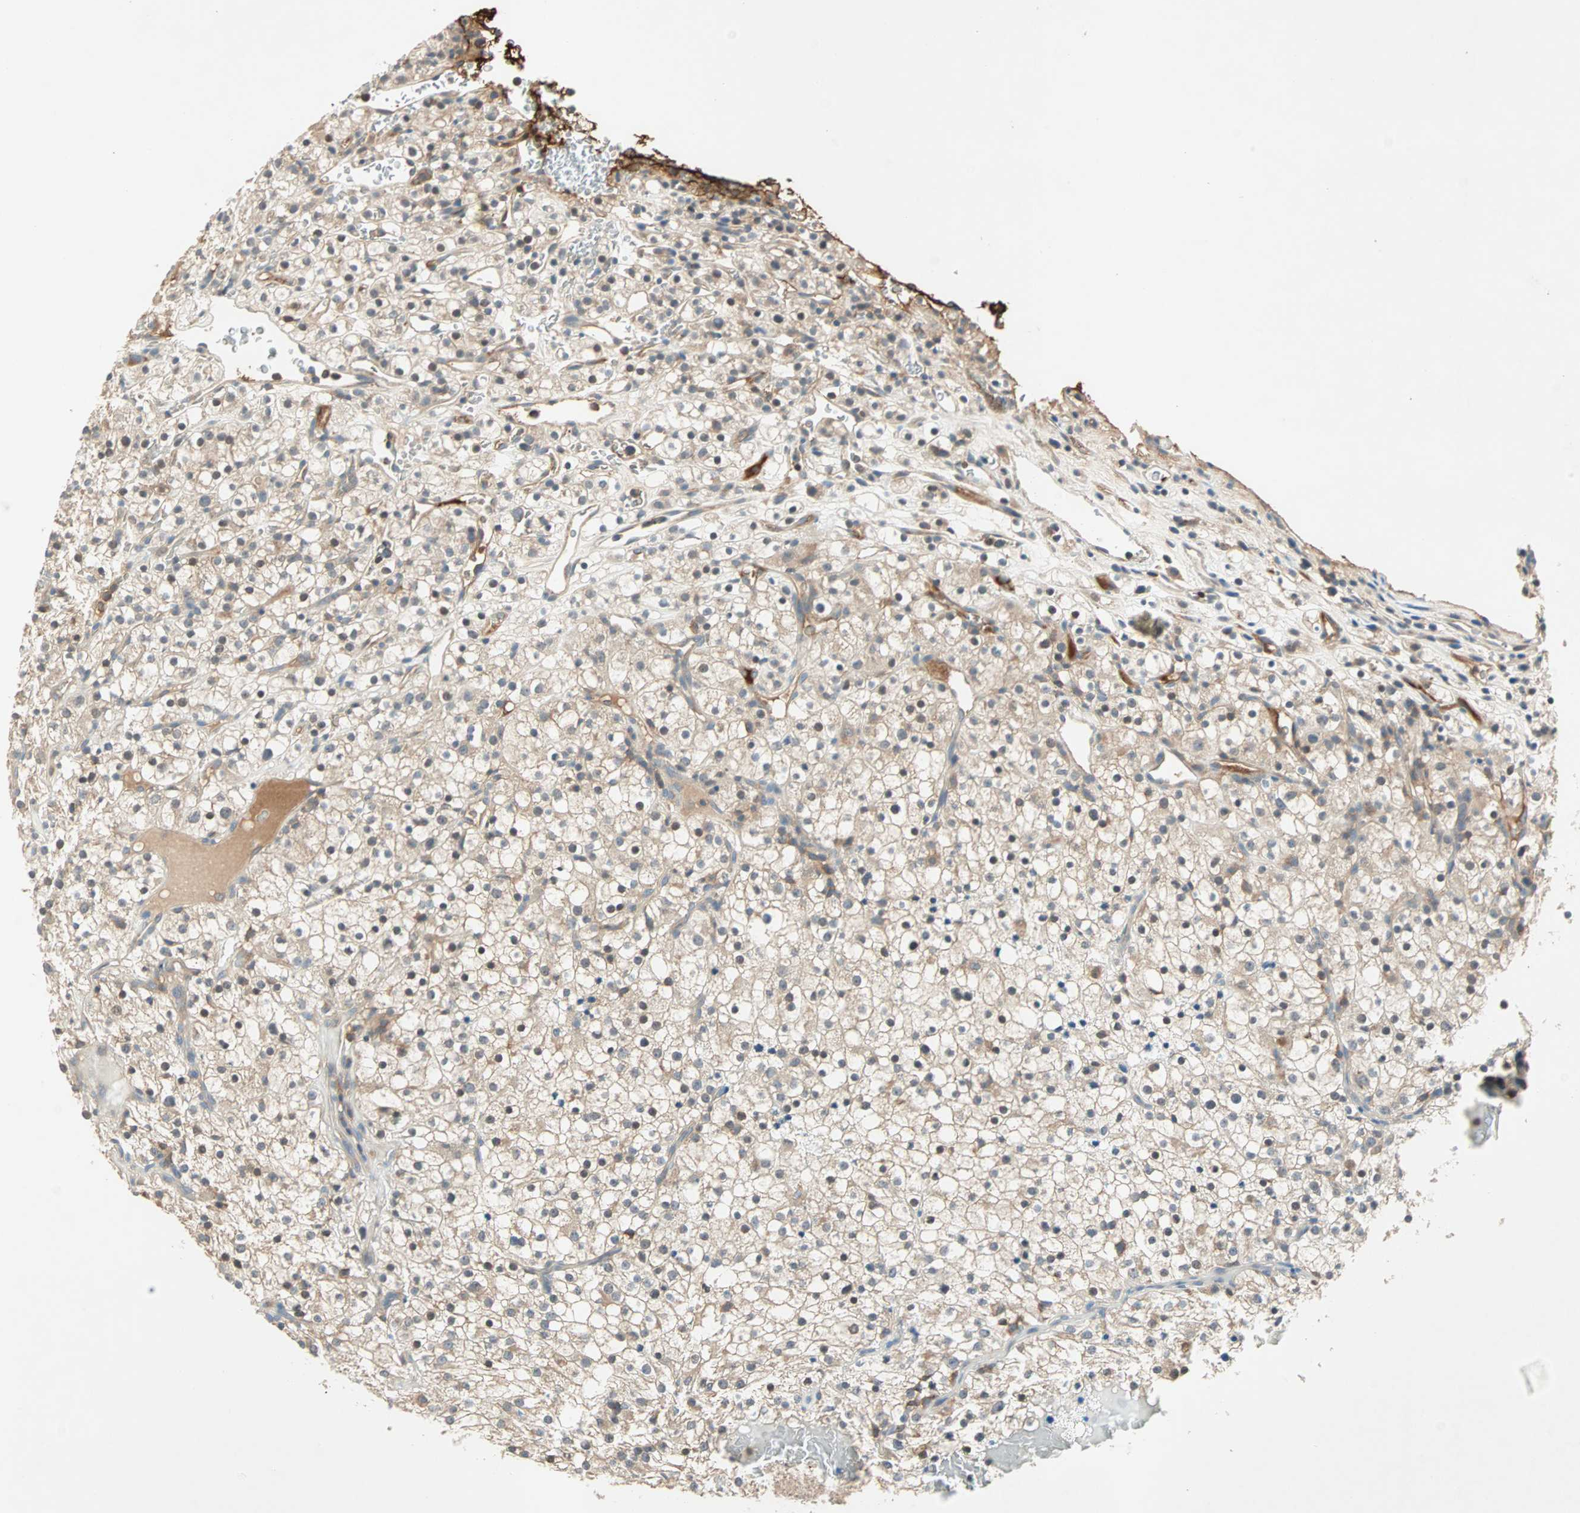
{"staining": {"intensity": "weak", "quantity": "25%-75%", "location": "cytoplasmic/membranous,nuclear"}, "tissue": "renal cancer", "cell_type": "Tumor cells", "image_type": "cancer", "snomed": [{"axis": "morphology", "description": "Normal tissue, NOS"}, {"axis": "morphology", "description": "Adenocarcinoma, NOS"}, {"axis": "topography", "description": "Kidney"}], "caption": "DAB immunohistochemical staining of human renal adenocarcinoma reveals weak cytoplasmic/membranous and nuclear protein expression in approximately 25%-75% of tumor cells.", "gene": "TEC", "patient": {"sex": "female", "age": 72}}